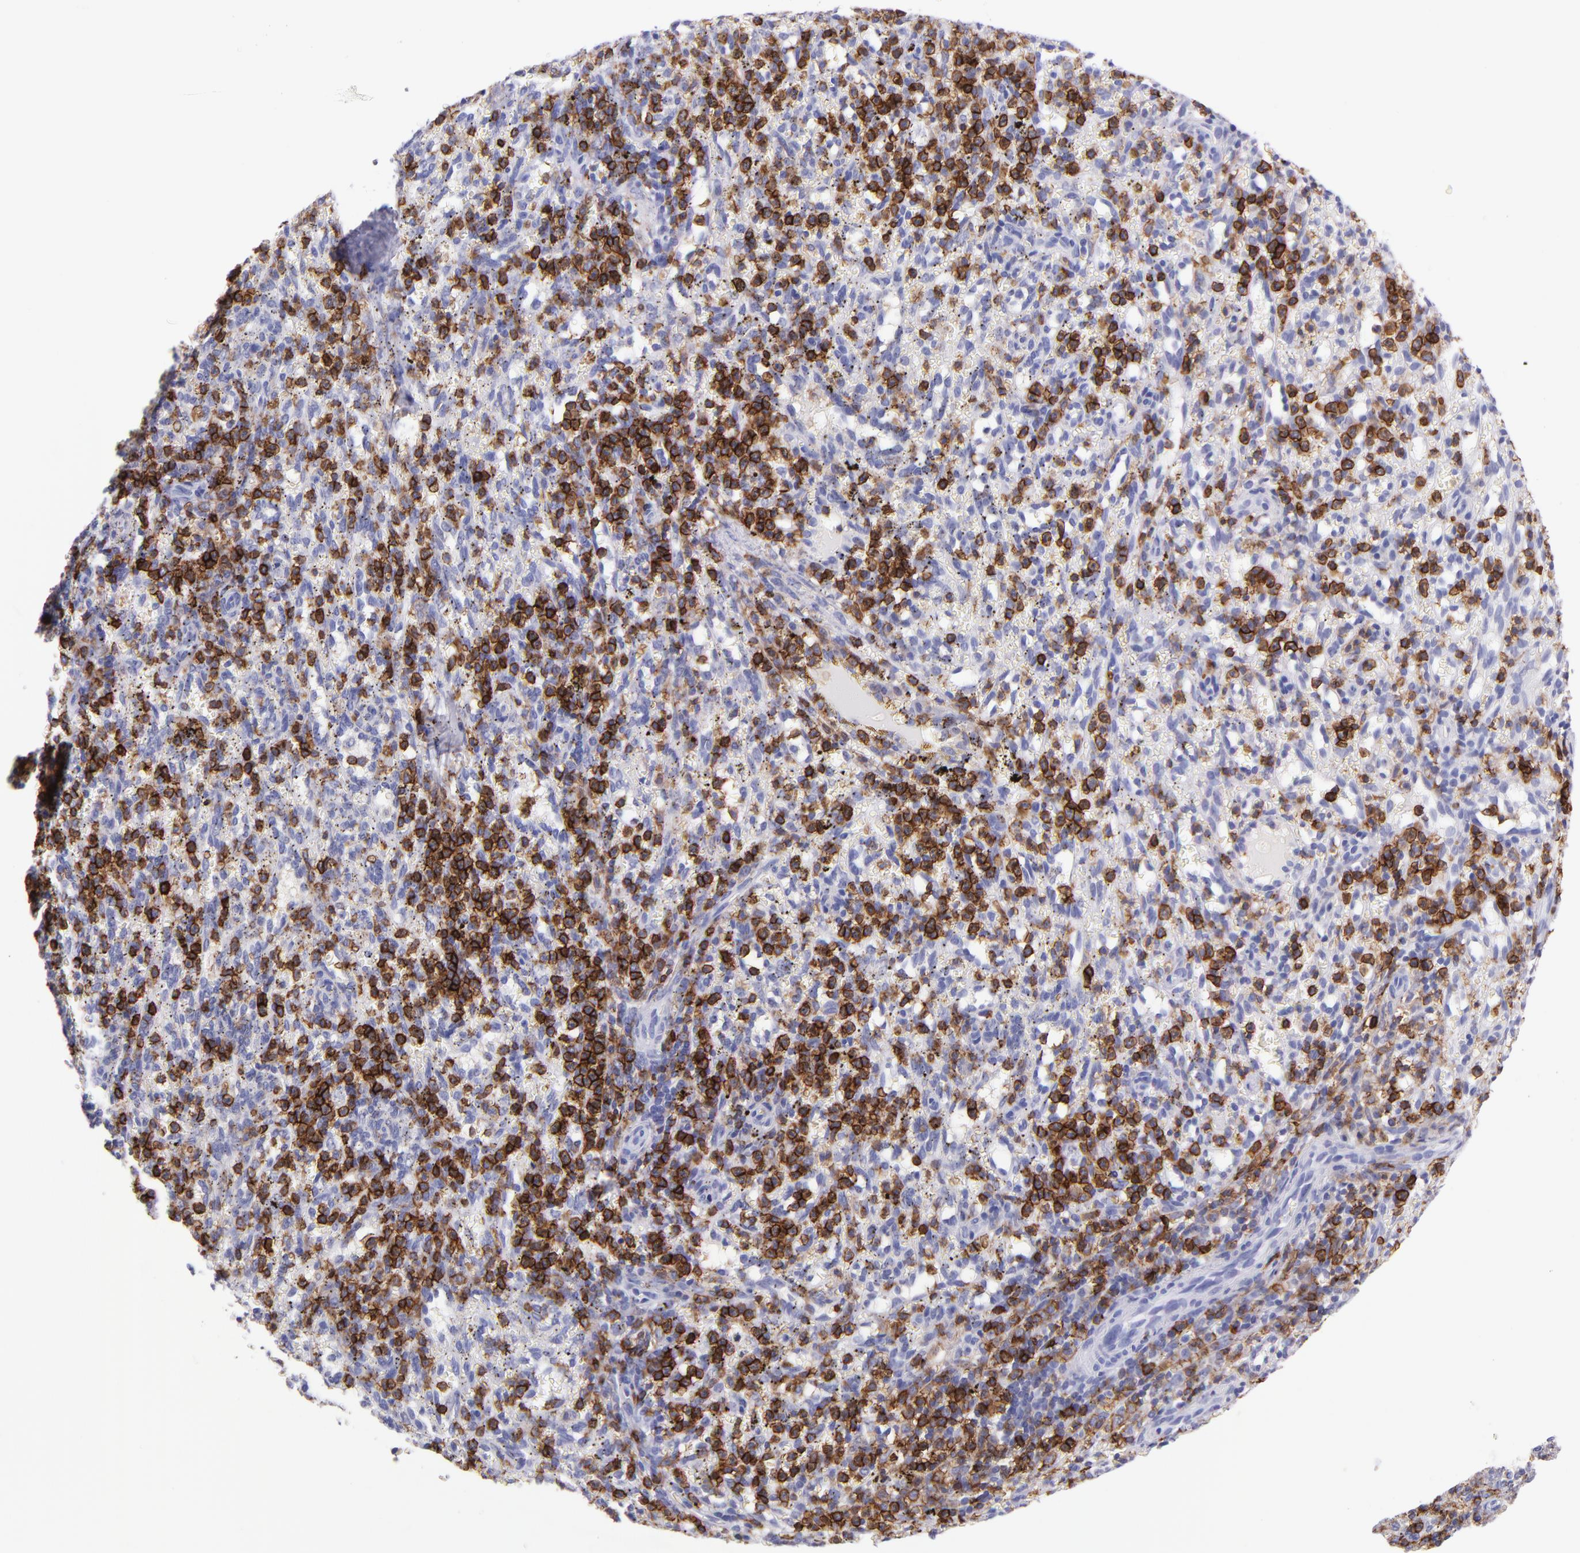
{"staining": {"intensity": "strong", "quantity": "25%-75%", "location": "cytoplasmic/membranous"}, "tissue": "spleen", "cell_type": "Cells in red pulp", "image_type": "normal", "snomed": [{"axis": "morphology", "description": "Normal tissue, NOS"}, {"axis": "topography", "description": "Spleen"}], "caption": "An image of spleen stained for a protein demonstrates strong cytoplasmic/membranous brown staining in cells in red pulp. (IHC, brightfield microscopy, high magnification).", "gene": "SPN", "patient": {"sex": "female", "age": 10}}